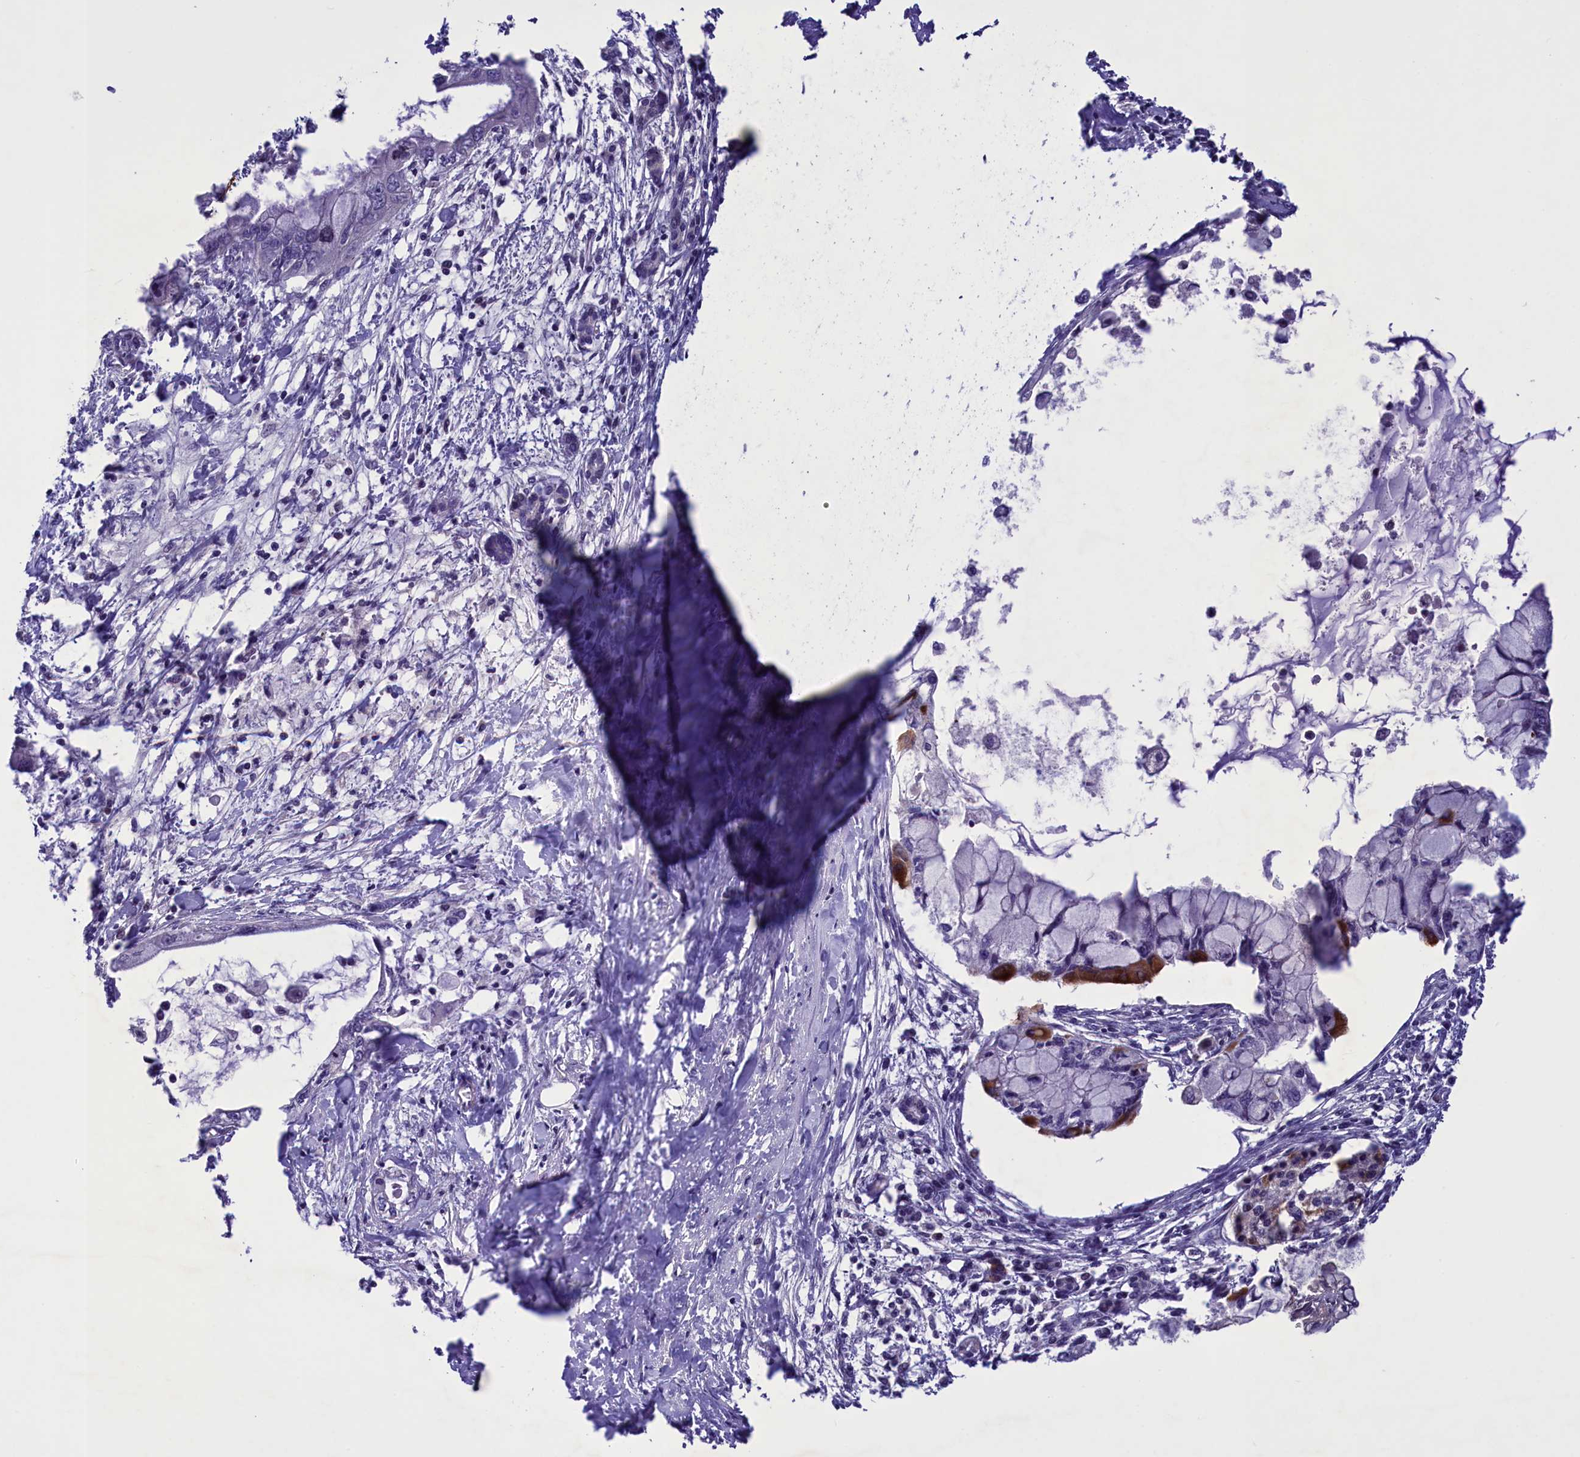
{"staining": {"intensity": "negative", "quantity": "none", "location": "none"}, "tissue": "pancreatic cancer", "cell_type": "Tumor cells", "image_type": "cancer", "snomed": [{"axis": "morphology", "description": "Adenocarcinoma, NOS"}, {"axis": "topography", "description": "Pancreas"}], "caption": "An immunohistochemistry (IHC) photomicrograph of pancreatic adenocarcinoma is shown. There is no staining in tumor cells of pancreatic adenocarcinoma.", "gene": "MAN2C1", "patient": {"sex": "male", "age": 48}}